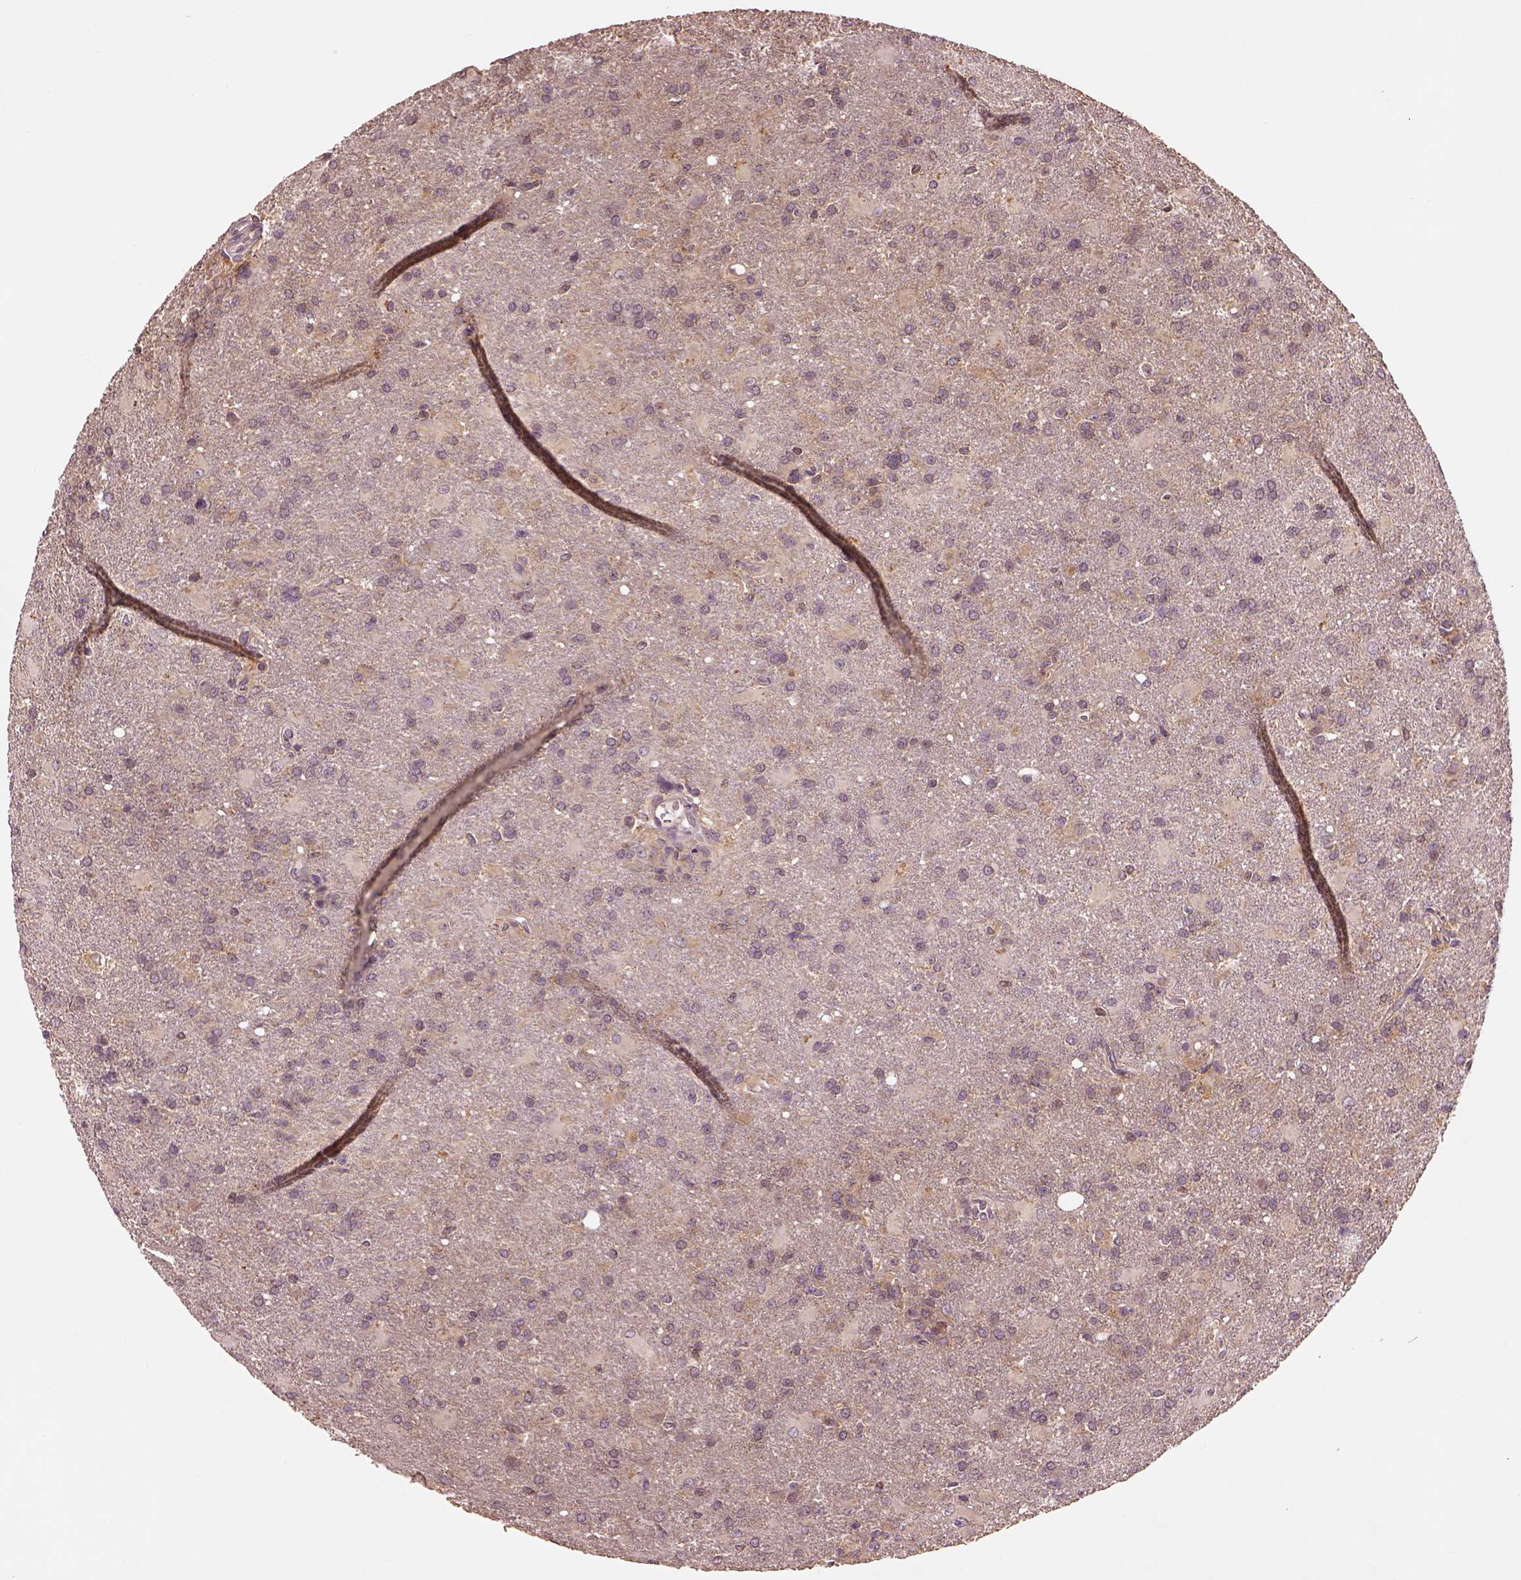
{"staining": {"intensity": "weak", "quantity": "<25%", "location": "cytoplasmic/membranous"}, "tissue": "glioma", "cell_type": "Tumor cells", "image_type": "cancer", "snomed": [{"axis": "morphology", "description": "Glioma, malignant, High grade"}, {"axis": "topography", "description": "Brain"}], "caption": "IHC micrograph of human high-grade glioma (malignant) stained for a protein (brown), which displays no staining in tumor cells.", "gene": "MTHFS", "patient": {"sex": "male", "age": 68}}